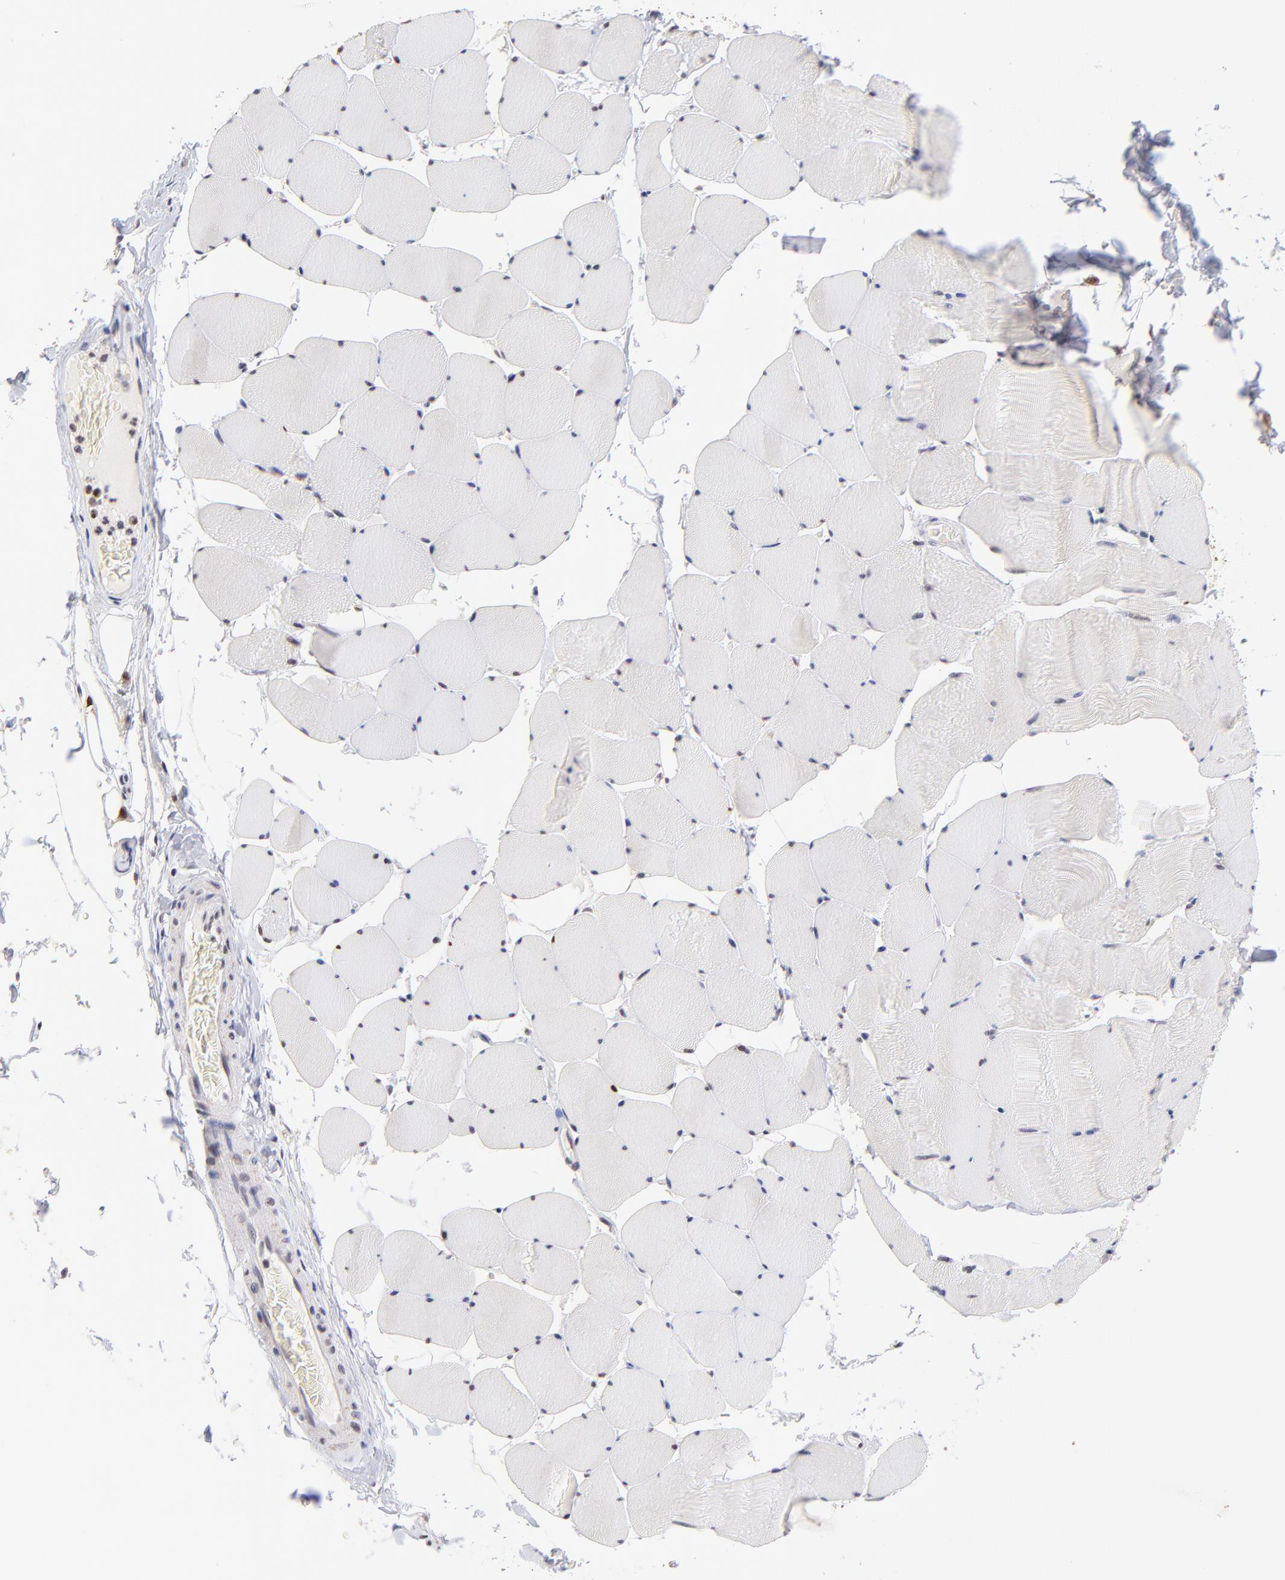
{"staining": {"intensity": "weak", "quantity": "25%-75%", "location": "nuclear"}, "tissue": "skeletal muscle", "cell_type": "Myocytes", "image_type": "normal", "snomed": [{"axis": "morphology", "description": "Normal tissue, NOS"}, {"axis": "topography", "description": "Skeletal muscle"}], "caption": "Immunohistochemical staining of unremarkable human skeletal muscle shows weak nuclear protein expression in about 25%-75% of myocytes.", "gene": "ZNF670", "patient": {"sex": "male", "age": 62}}